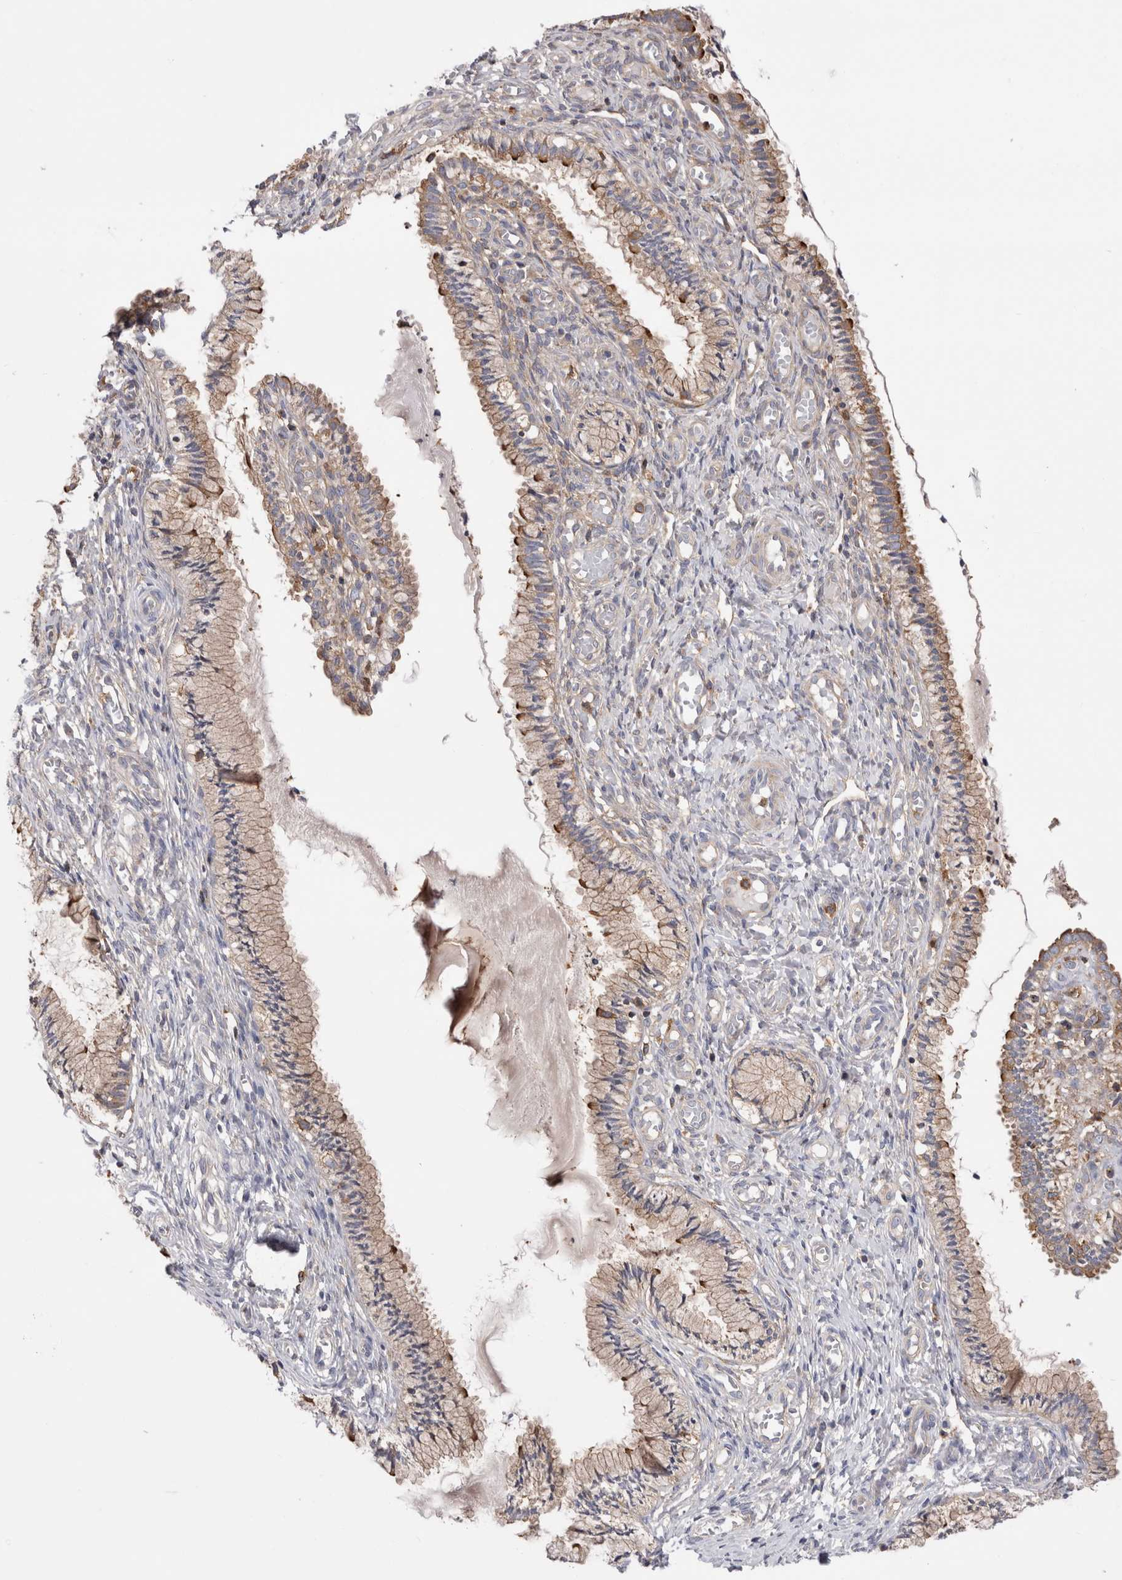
{"staining": {"intensity": "moderate", "quantity": ">75%", "location": "cytoplasmic/membranous"}, "tissue": "cervix", "cell_type": "Glandular cells", "image_type": "normal", "snomed": [{"axis": "morphology", "description": "Normal tissue, NOS"}, {"axis": "topography", "description": "Cervix"}], "caption": "A histopathology image of cervix stained for a protein reveals moderate cytoplasmic/membranous brown staining in glandular cells. The protein of interest is stained brown, and the nuclei are stained in blue (DAB IHC with brightfield microscopy, high magnification).", "gene": "RAB11FIP1", "patient": {"sex": "female", "age": 27}}